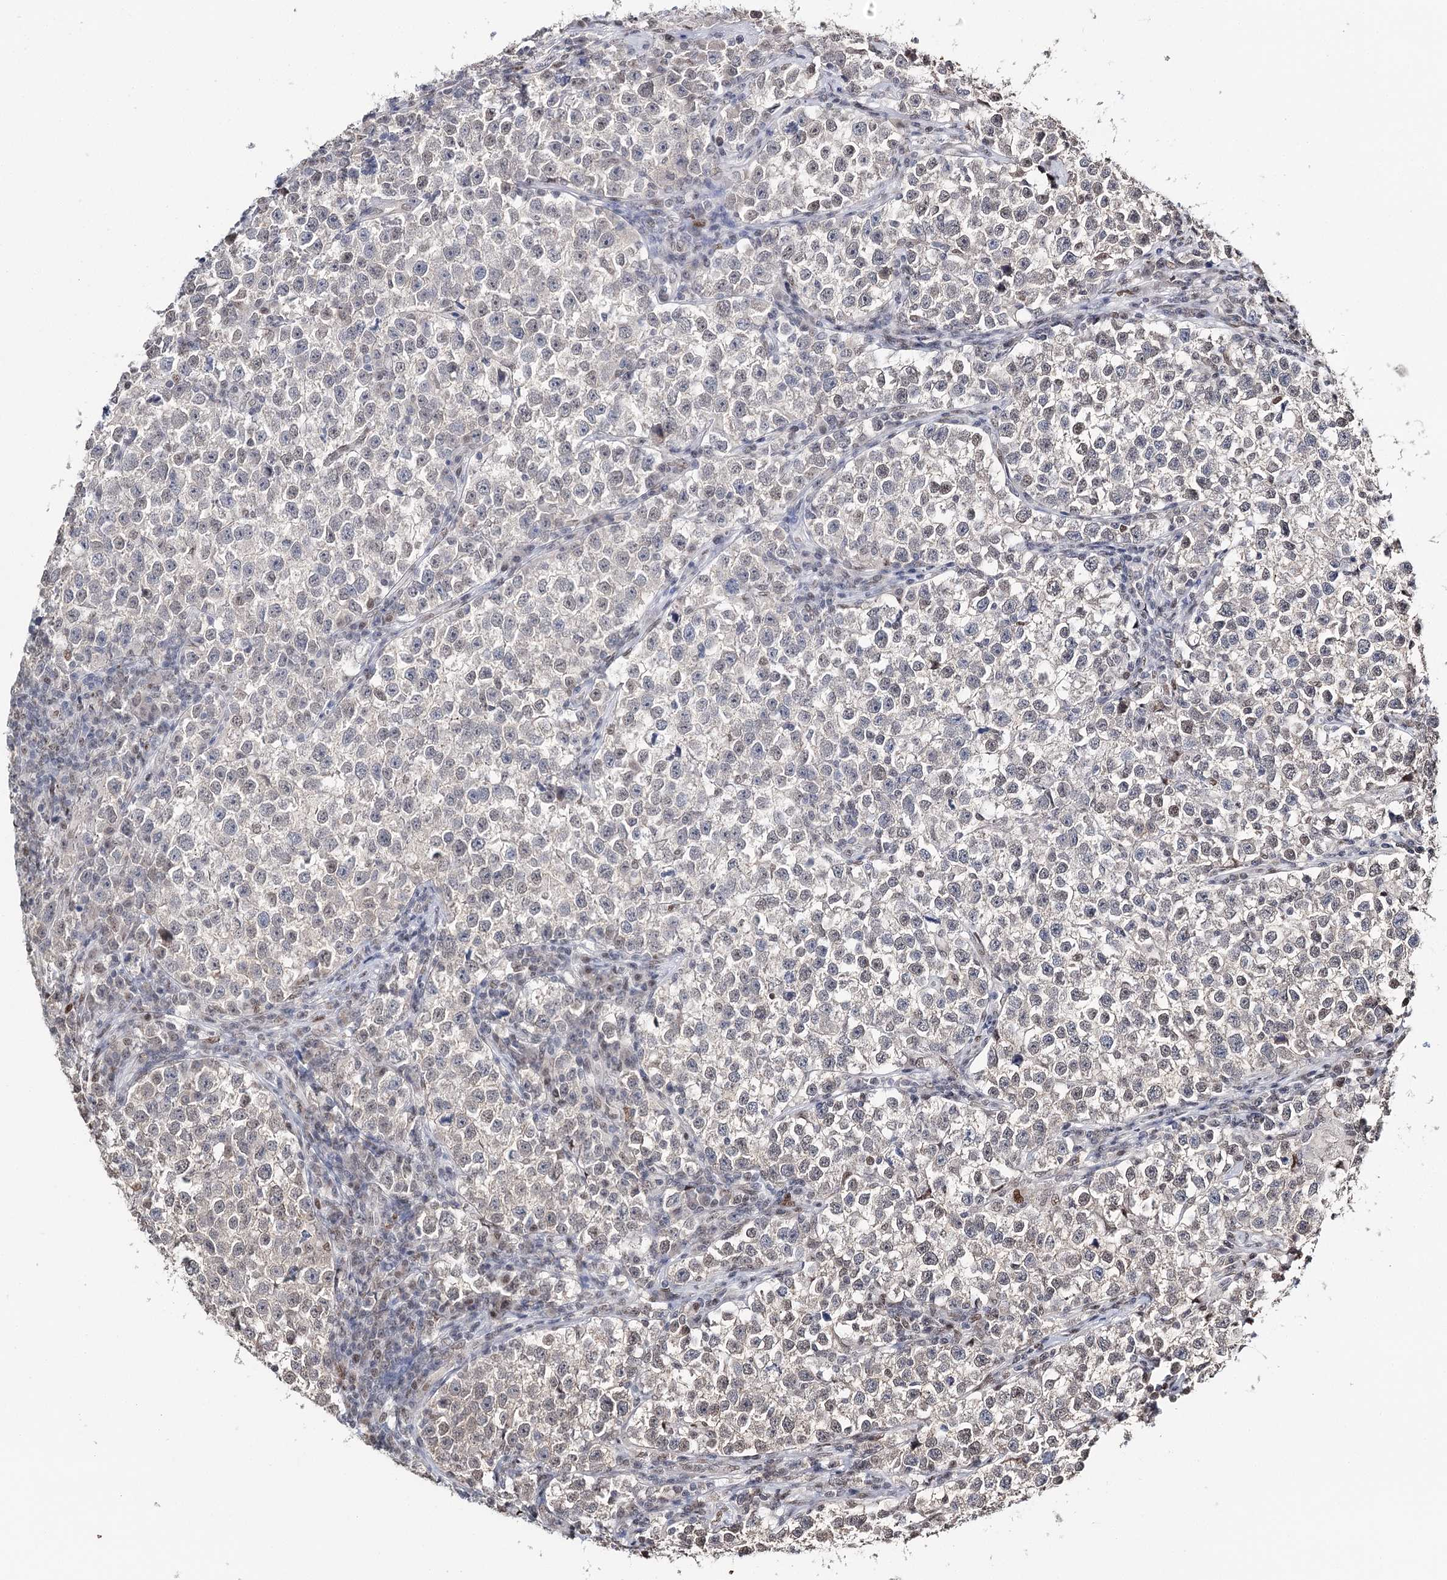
{"staining": {"intensity": "negative", "quantity": "none", "location": "none"}, "tissue": "testis cancer", "cell_type": "Tumor cells", "image_type": "cancer", "snomed": [{"axis": "morphology", "description": "Normal tissue, NOS"}, {"axis": "morphology", "description": "Seminoma, NOS"}, {"axis": "topography", "description": "Testis"}], "caption": "There is no significant positivity in tumor cells of testis cancer (seminoma).", "gene": "RPS27A", "patient": {"sex": "male", "age": 43}}